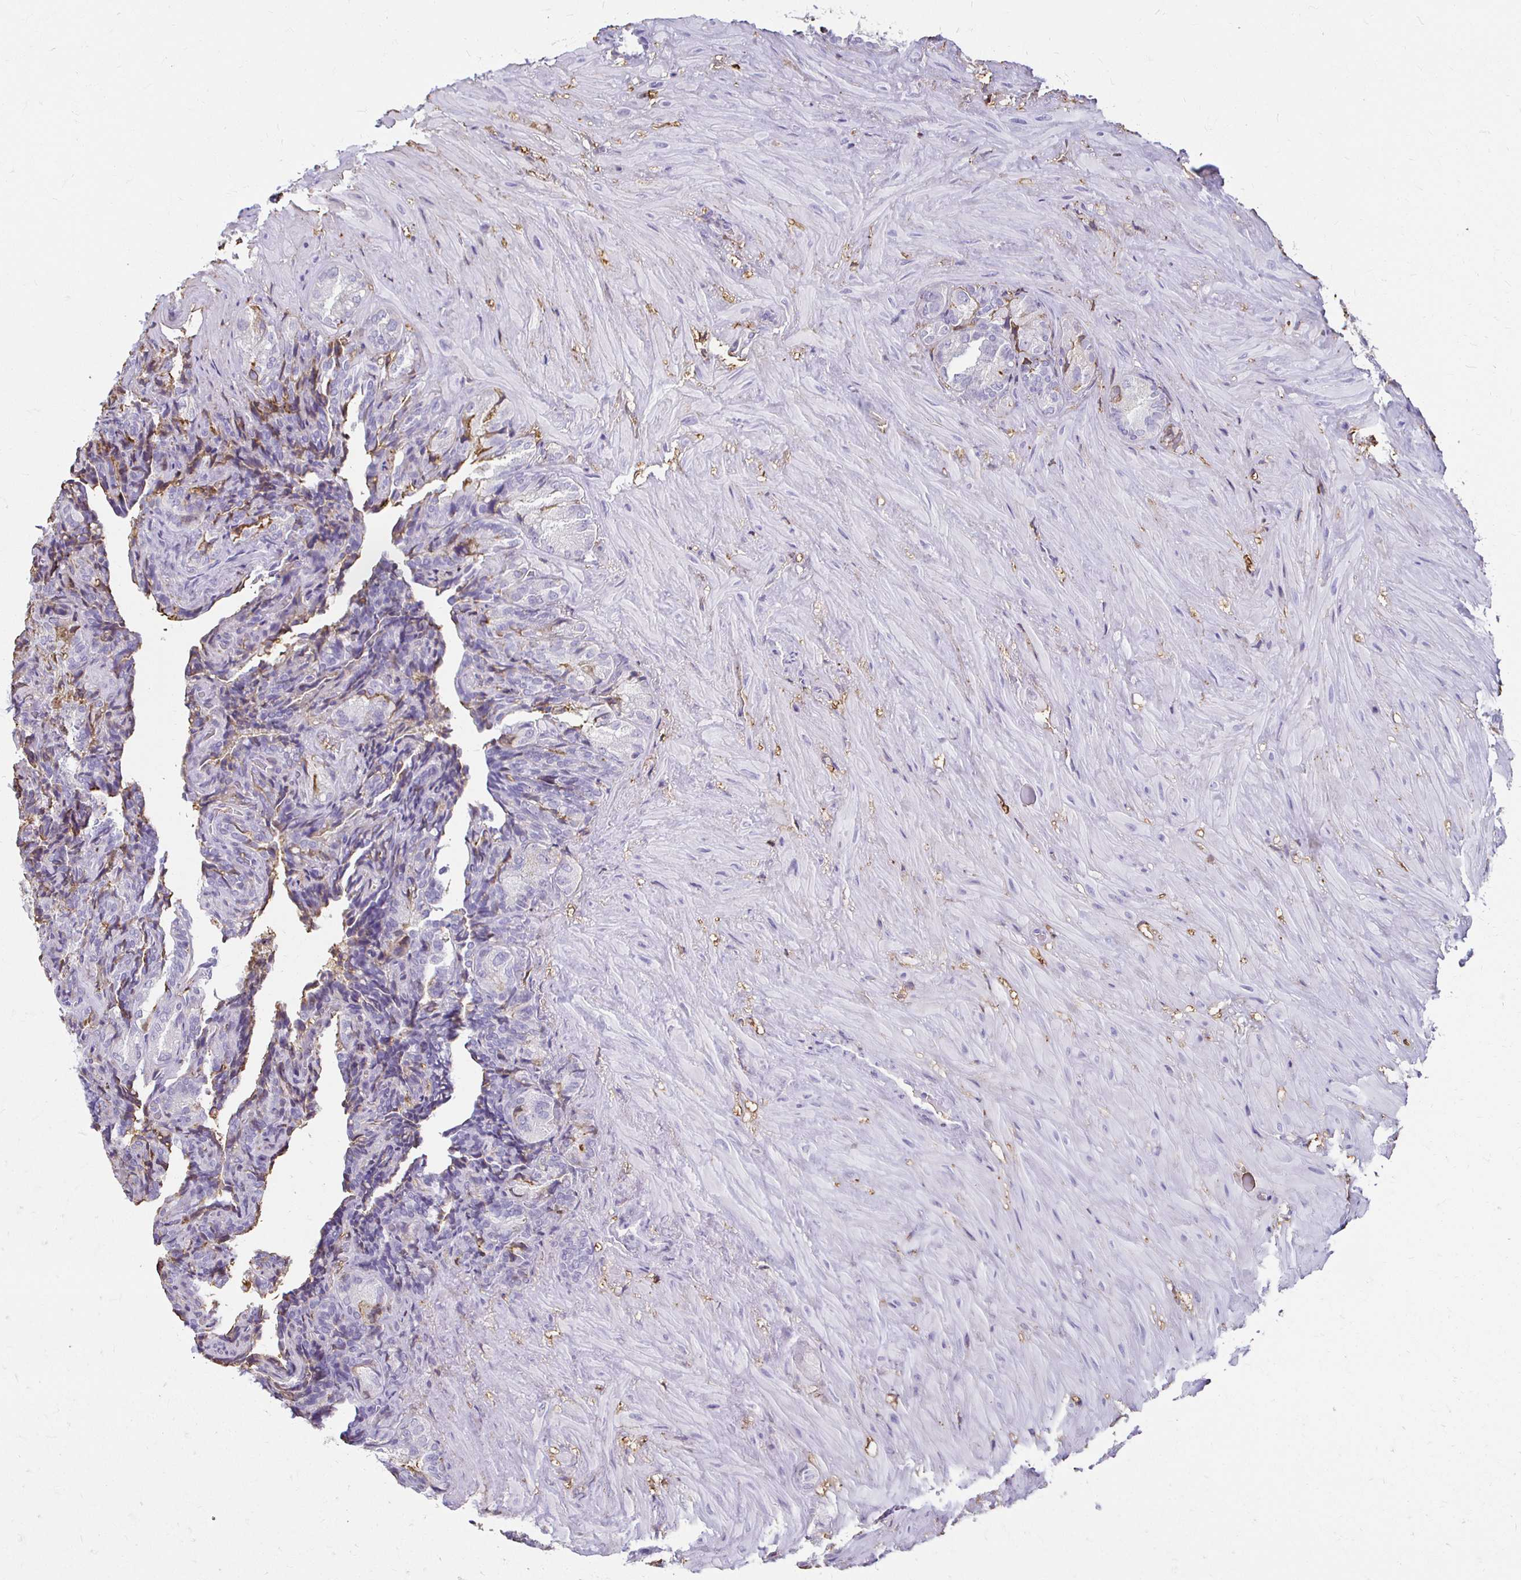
{"staining": {"intensity": "weak", "quantity": "<25%", "location": "cytoplasmic/membranous"}, "tissue": "seminal vesicle", "cell_type": "Glandular cells", "image_type": "normal", "snomed": [{"axis": "morphology", "description": "Normal tissue, NOS"}, {"axis": "topography", "description": "Seminal veicle"}], "caption": "IHC of benign human seminal vesicle displays no positivity in glandular cells.", "gene": "TAS1R3", "patient": {"sex": "male", "age": 68}}